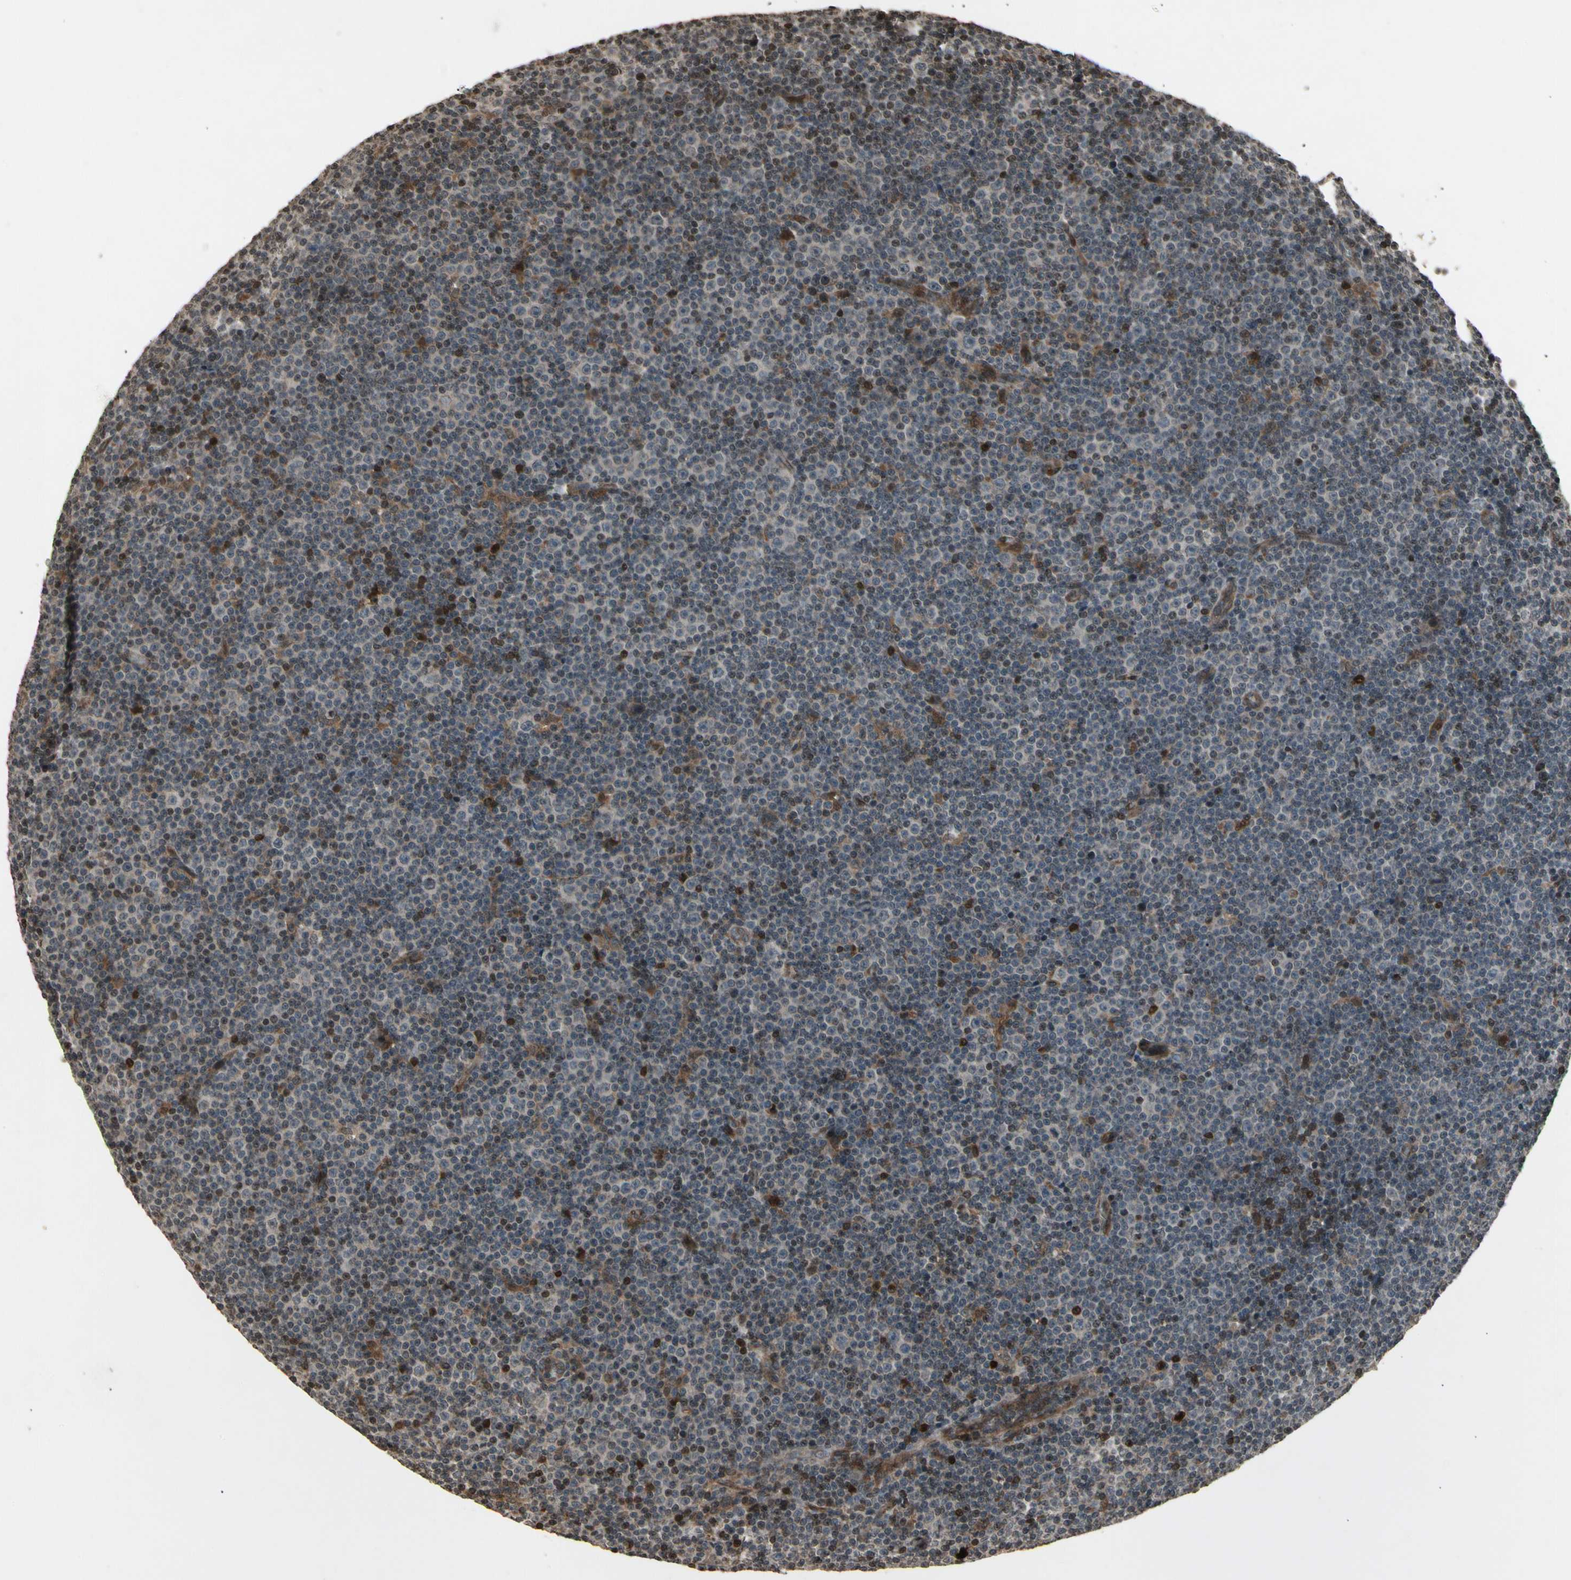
{"staining": {"intensity": "weak", "quantity": ">75%", "location": "cytoplasmic/membranous,nuclear"}, "tissue": "lymphoma", "cell_type": "Tumor cells", "image_type": "cancer", "snomed": [{"axis": "morphology", "description": "Malignant lymphoma, non-Hodgkin's type, Low grade"}, {"axis": "topography", "description": "Lymph node"}], "caption": "Lymphoma stained for a protein (brown) shows weak cytoplasmic/membranous and nuclear positive staining in approximately >75% of tumor cells.", "gene": "GLRX", "patient": {"sex": "female", "age": 67}}